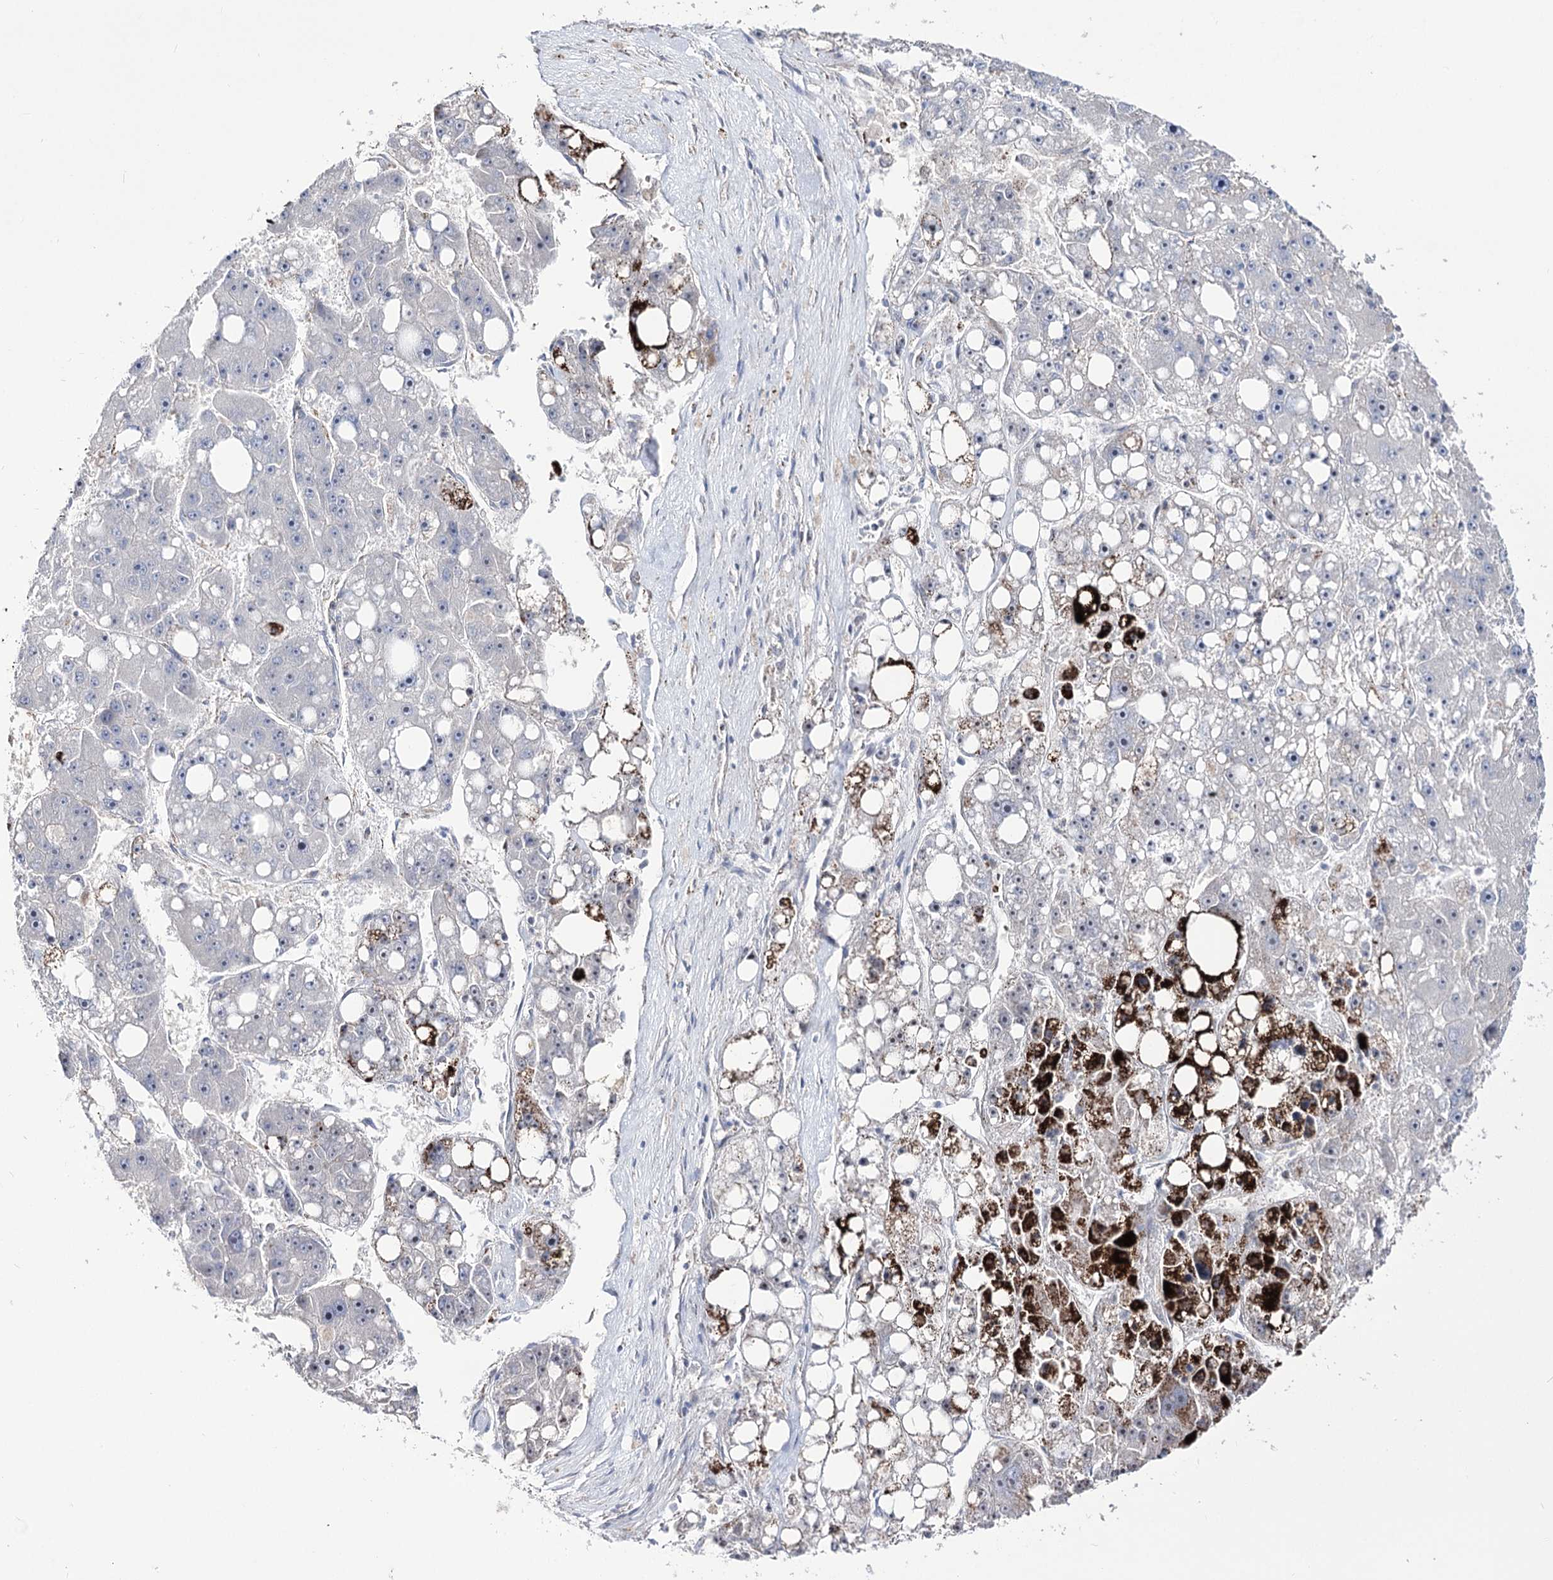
{"staining": {"intensity": "strong", "quantity": "<25%", "location": "cytoplasmic/membranous"}, "tissue": "liver cancer", "cell_type": "Tumor cells", "image_type": "cancer", "snomed": [{"axis": "morphology", "description": "Carcinoma, Hepatocellular, NOS"}, {"axis": "topography", "description": "Liver"}], "caption": "Immunohistochemistry micrograph of neoplastic tissue: liver hepatocellular carcinoma stained using immunohistochemistry (IHC) displays medium levels of strong protein expression localized specifically in the cytoplasmic/membranous of tumor cells, appearing as a cytoplasmic/membranous brown color.", "gene": "OSBPL5", "patient": {"sex": "female", "age": 61}}